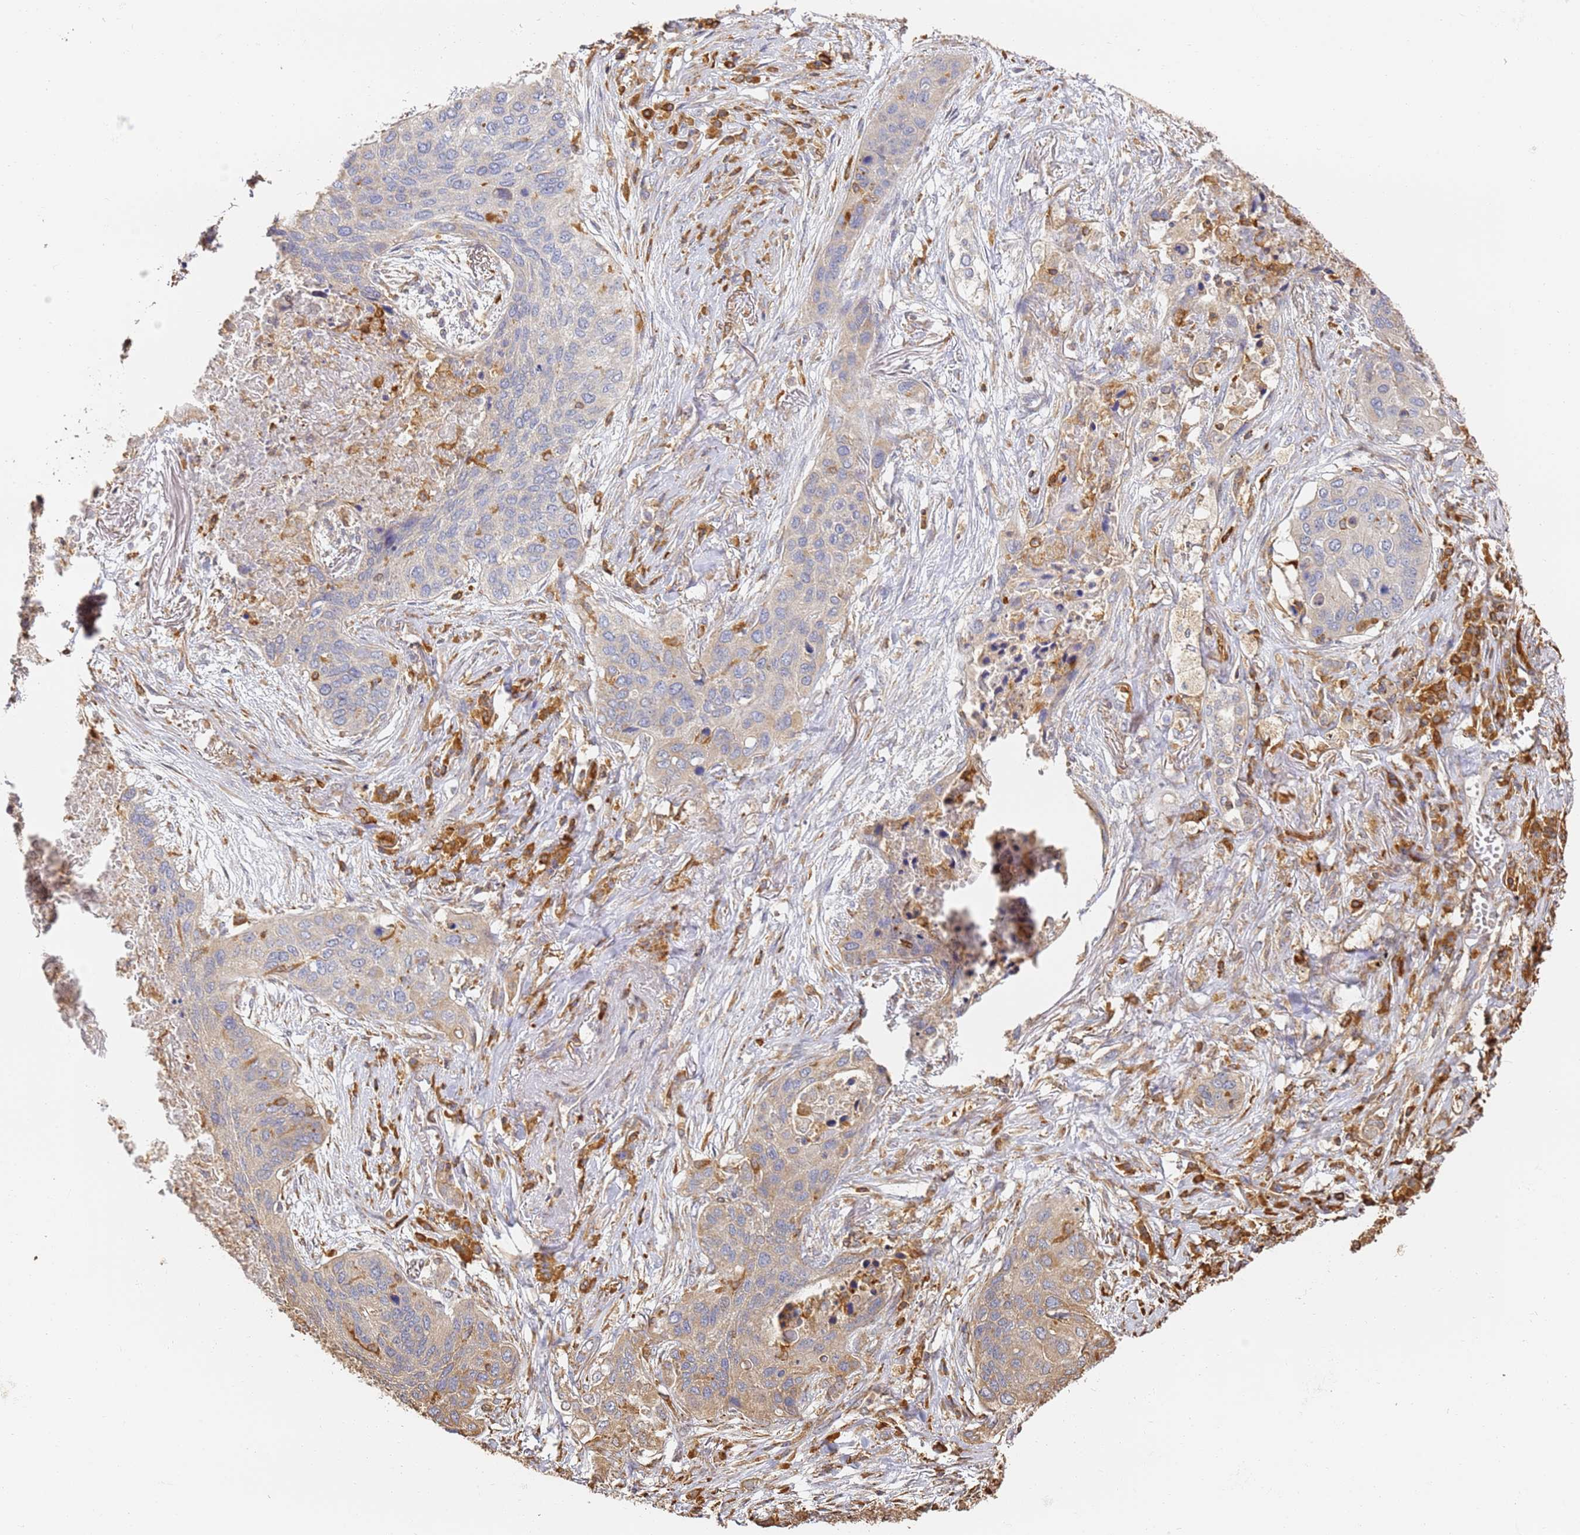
{"staining": {"intensity": "weak", "quantity": "<25%", "location": "cytoplasmic/membranous"}, "tissue": "lung cancer", "cell_type": "Tumor cells", "image_type": "cancer", "snomed": [{"axis": "morphology", "description": "Squamous cell carcinoma, NOS"}, {"axis": "topography", "description": "Lung"}], "caption": "Human lung cancer stained for a protein using immunohistochemistry demonstrates no positivity in tumor cells.", "gene": "BIN2", "patient": {"sex": "female", "age": 63}}